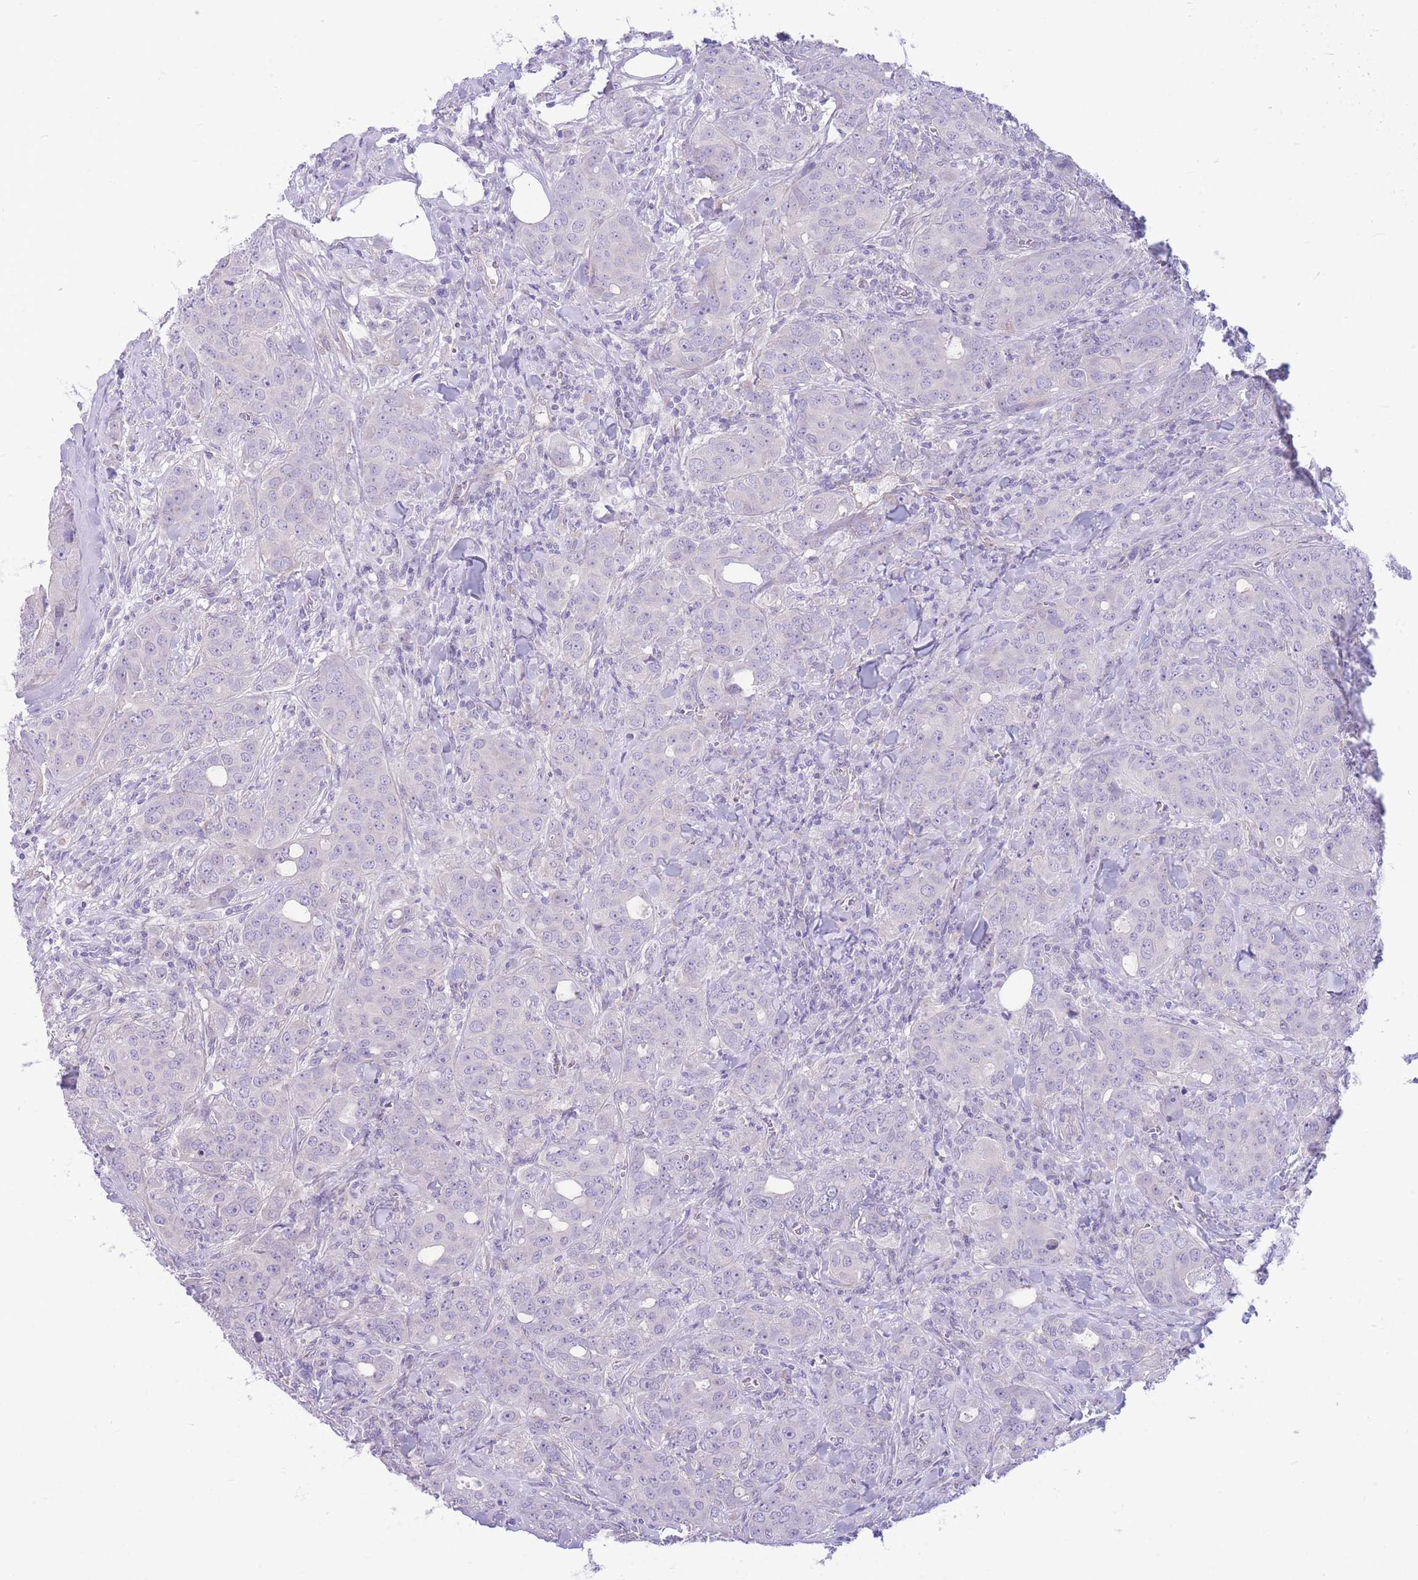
{"staining": {"intensity": "negative", "quantity": "none", "location": "none"}, "tissue": "breast cancer", "cell_type": "Tumor cells", "image_type": "cancer", "snomed": [{"axis": "morphology", "description": "Duct carcinoma"}, {"axis": "topography", "description": "Breast"}], "caption": "Tumor cells show no significant staining in breast cancer (intraductal carcinoma).", "gene": "ZNF311", "patient": {"sex": "female", "age": 43}}